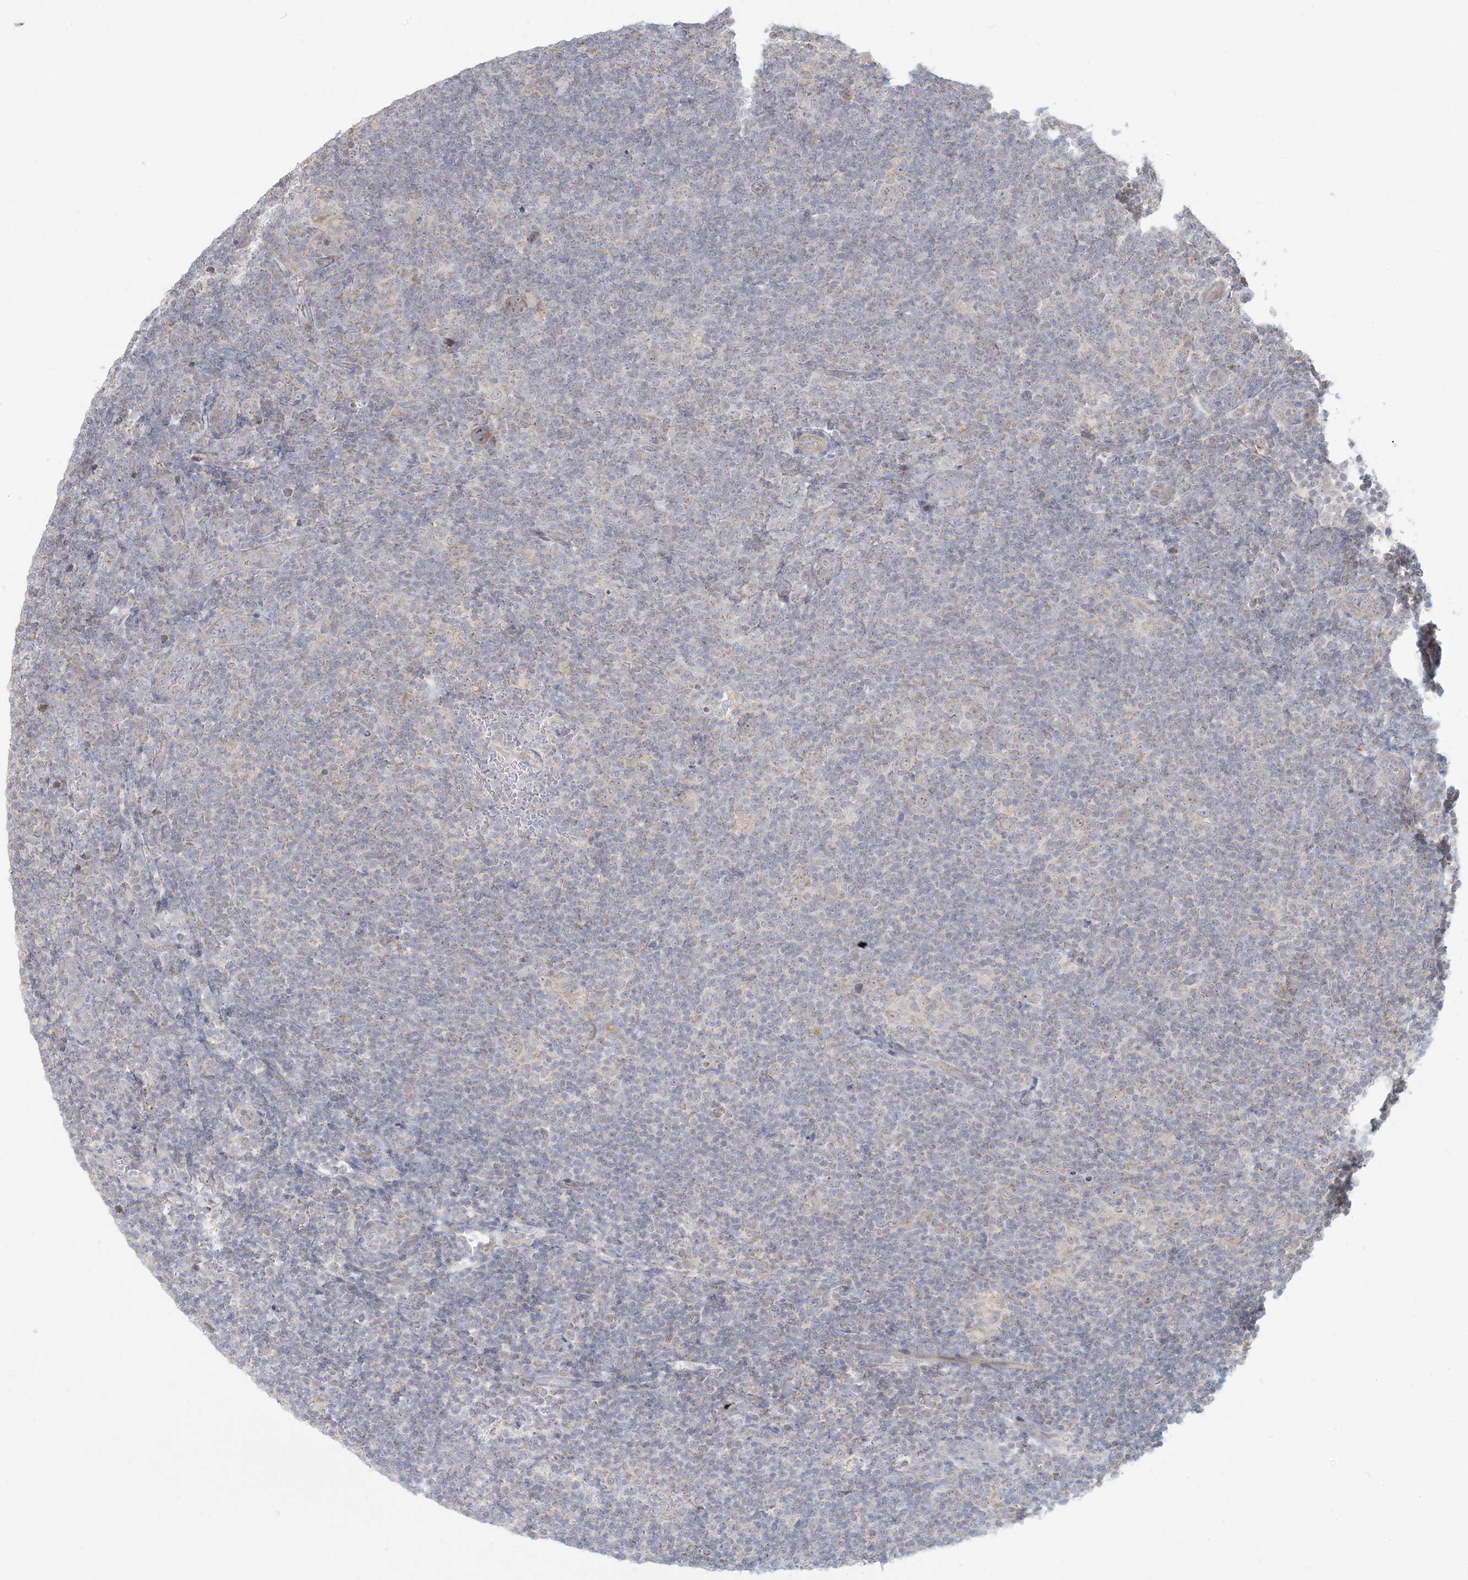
{"staining": {"intensity": "weak", "quantity": "25%-75%", "location": "cytoplasmic/membranous"}, "tissue": "lymphoma", "cell_type": "Tumor cells", "image_type": "cancer", "snomed": [{"axis": "morphology", "description": "Hodgkin's disease, NOS"}, {"axis": "topography", "description": "Lymph node"}], "caption": "Hodgkin's disease stained with a brown dye demonstrates weak cytoplasmic/membranous positive staining in approximately 25%-75% of tumor cells.", "gene": "MCAT", "patient": {"sex": "female", "age": 57}}